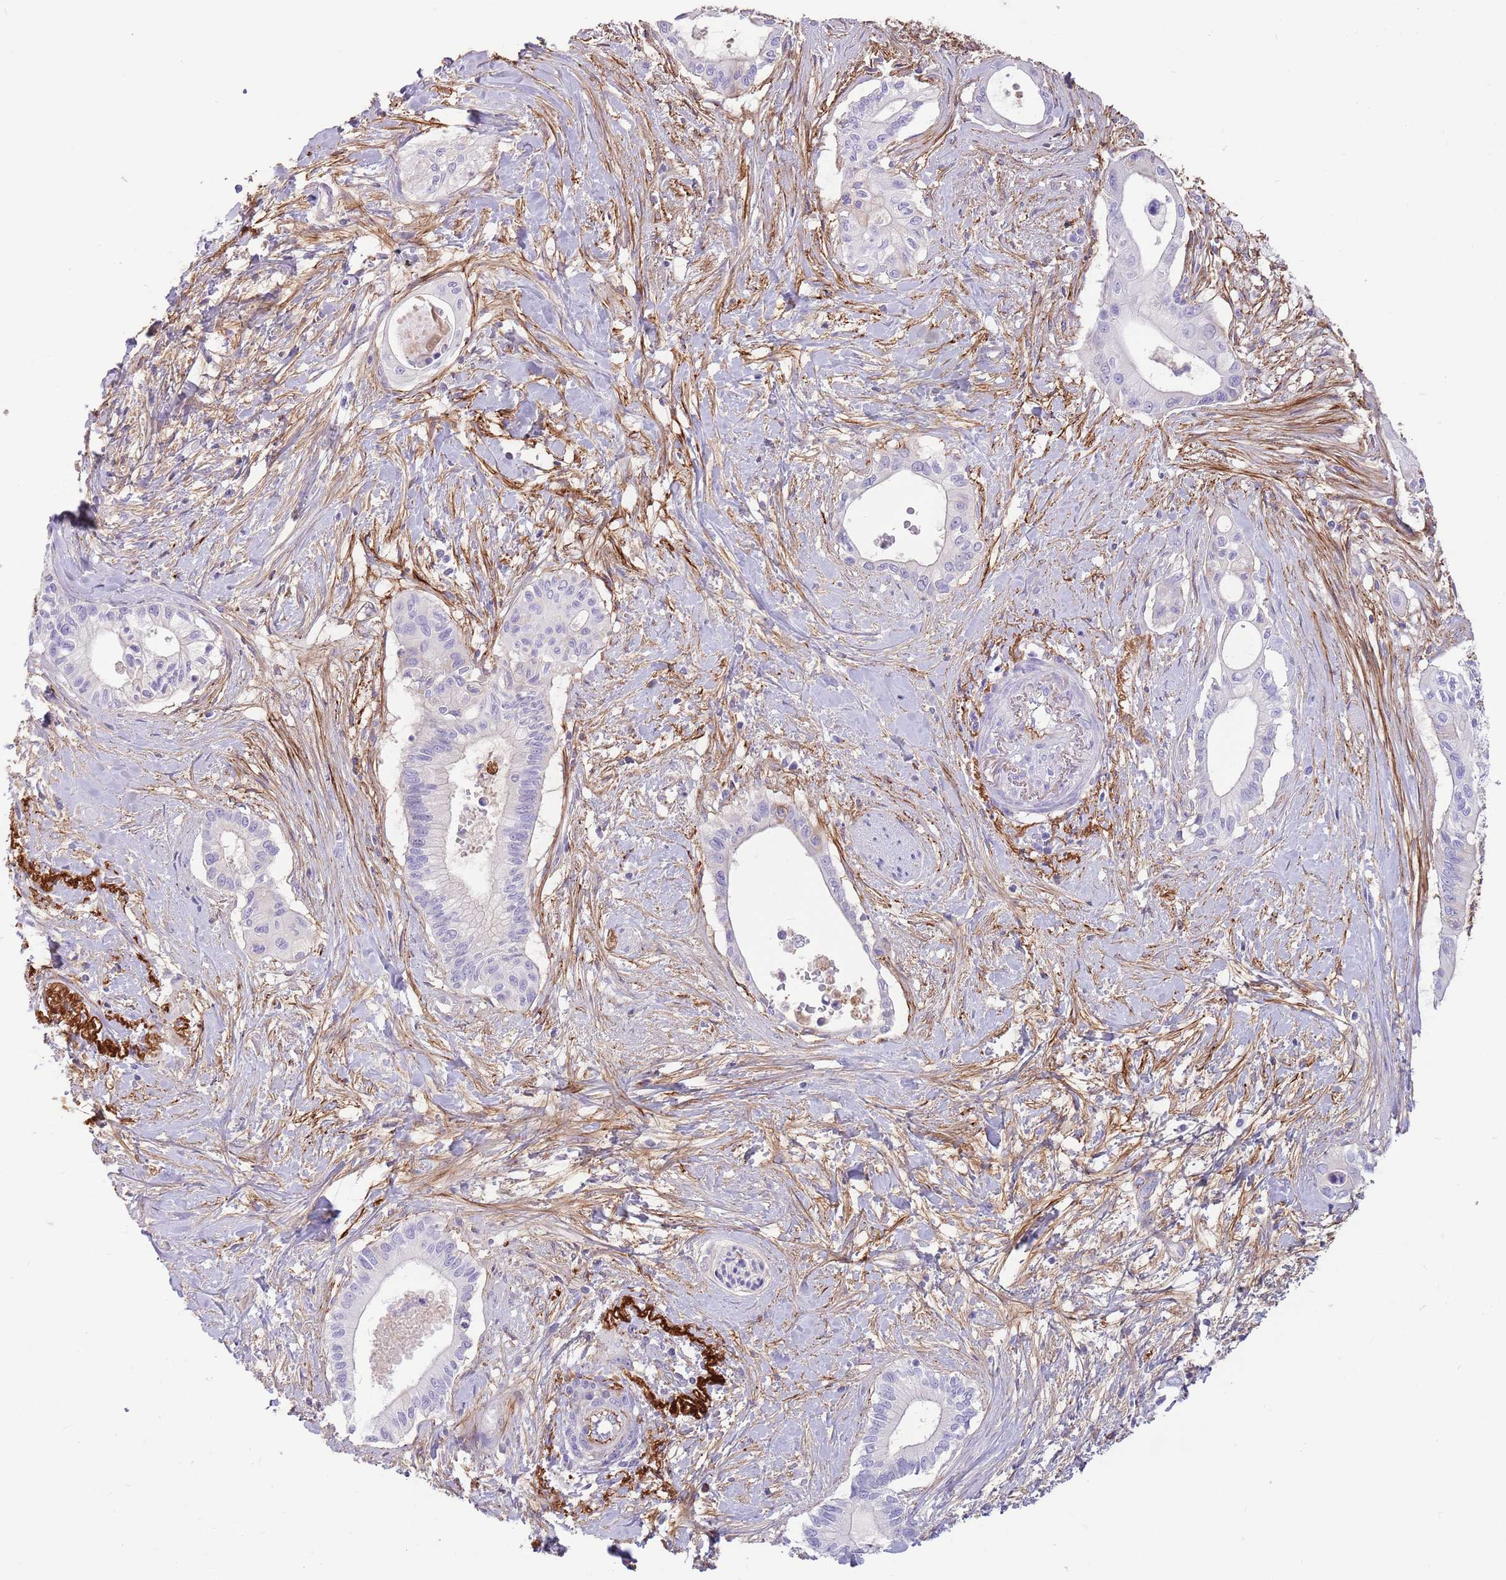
{"staining": {"intensity": "negative", "quantity": "none", "location": "none"}, "tissue": "pancreatic cancer", "cell_type": "Tumor cells", "image_type": "cancer", "snomed": [{"axis": "morphology", "description": "Adenocarcinoma, NOS"}, {"axis": "topography", "description": "Pancreas"}], "caption": "Immunohistochemical staining of human adenocarcinoma (pancreatic) exhibits no significant expression in tumor cells.", "gene": "LEPROTL1", "patient": {"sex": "male", "age": 78}}